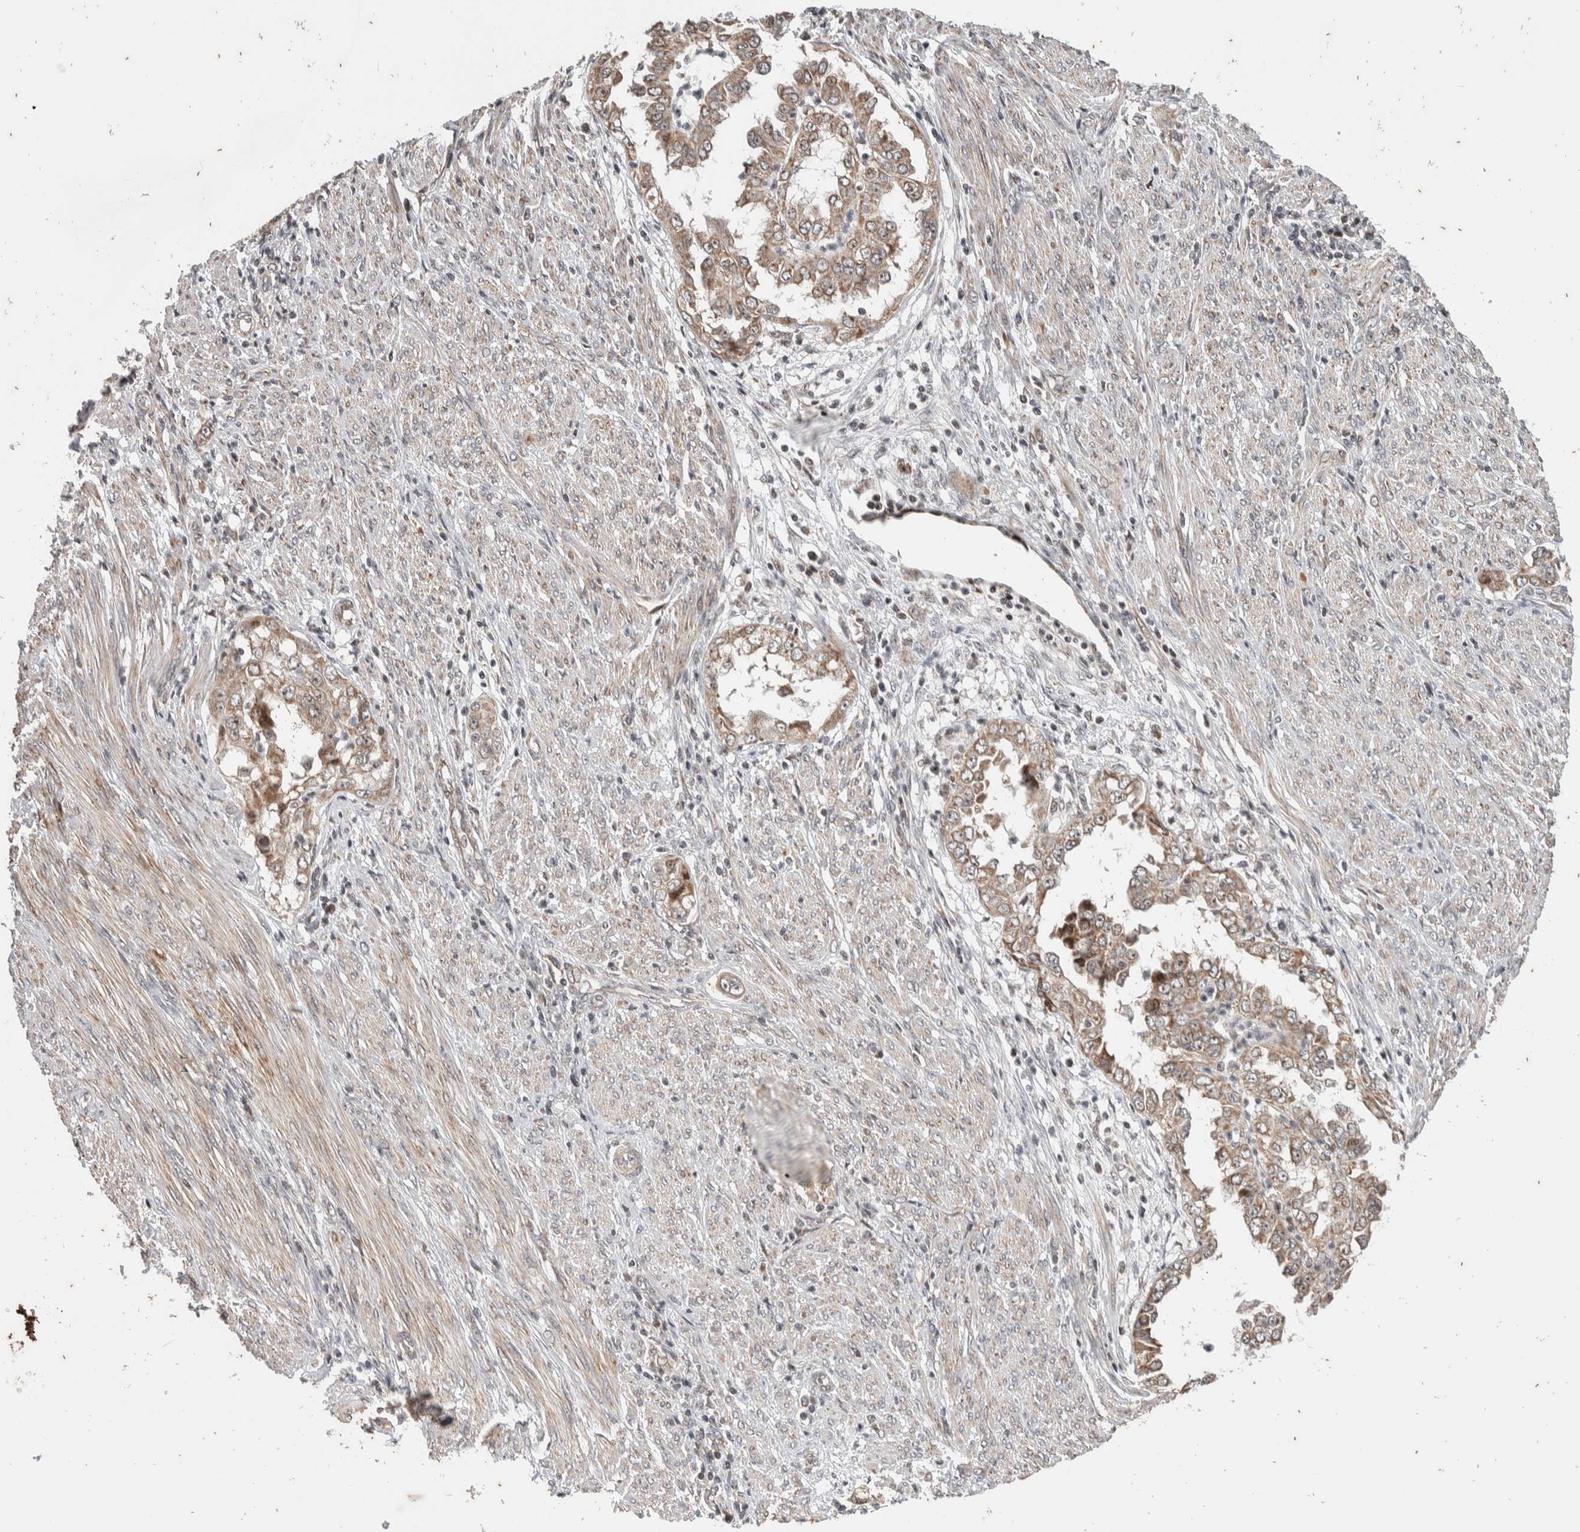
{"staining": {"intensity": "weak", "quantity": "25%-75%", "location": "cytoplasmic/membranous"}, "tissue": "endometrial cancer", "cell_type": "Tumor cells", "image_type": "cancer", "snomed": [{"axis": "morphology", "description": "Adenocarcinoma, NOS"}, {"axis": "topography", "description": "Endometrium"}], "caption": "An image showing weak cytoplasmic/membranous positivity in approximately 25%-75% of tumor cells in adenocarcinoma (endometrial), as visualized by brown immunohistochemical staining.", "gene": "ATXN7L1", "patient": {"sex": "female", "age": 85}}